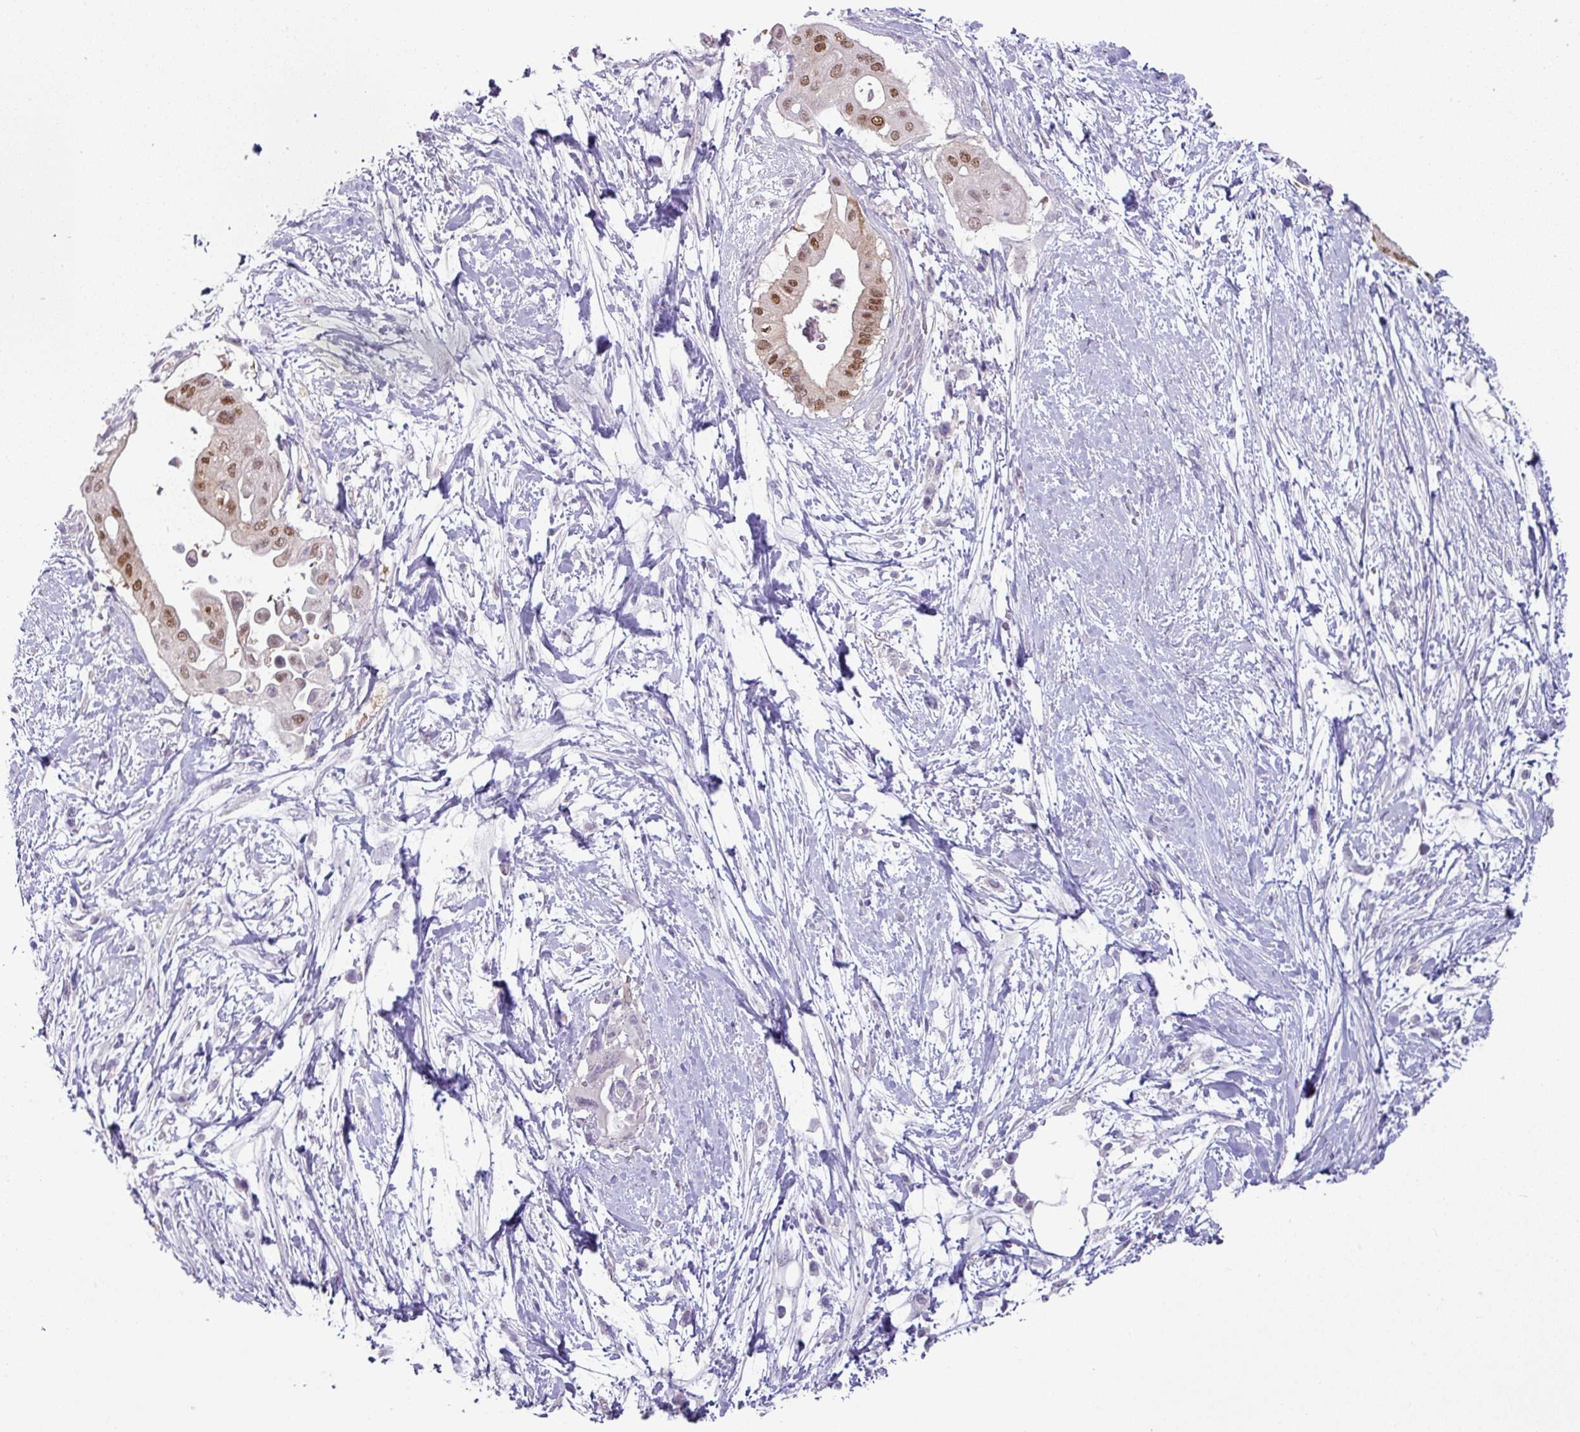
{"staining": {"intensity": "moderate", "quantity": ">75%", "location": "nuclear"}, "tissue": "pancreatic cancer", "cell_type": "Tumor cells", "image_type": "cancer", "snomed": [{"axis": "morphology", "description": "Adenocarcinoma, NOS"}, {"axis": "topography", "description": "Pancreas"}], "caption": "A histopathology image of adenocarcinoma (pancreatic) stained for a protein demonstrates moderate nuclear brown staining in tumor cells.", "gene": "TTLL12", "patient": {"sex": "male", "age": 68}}